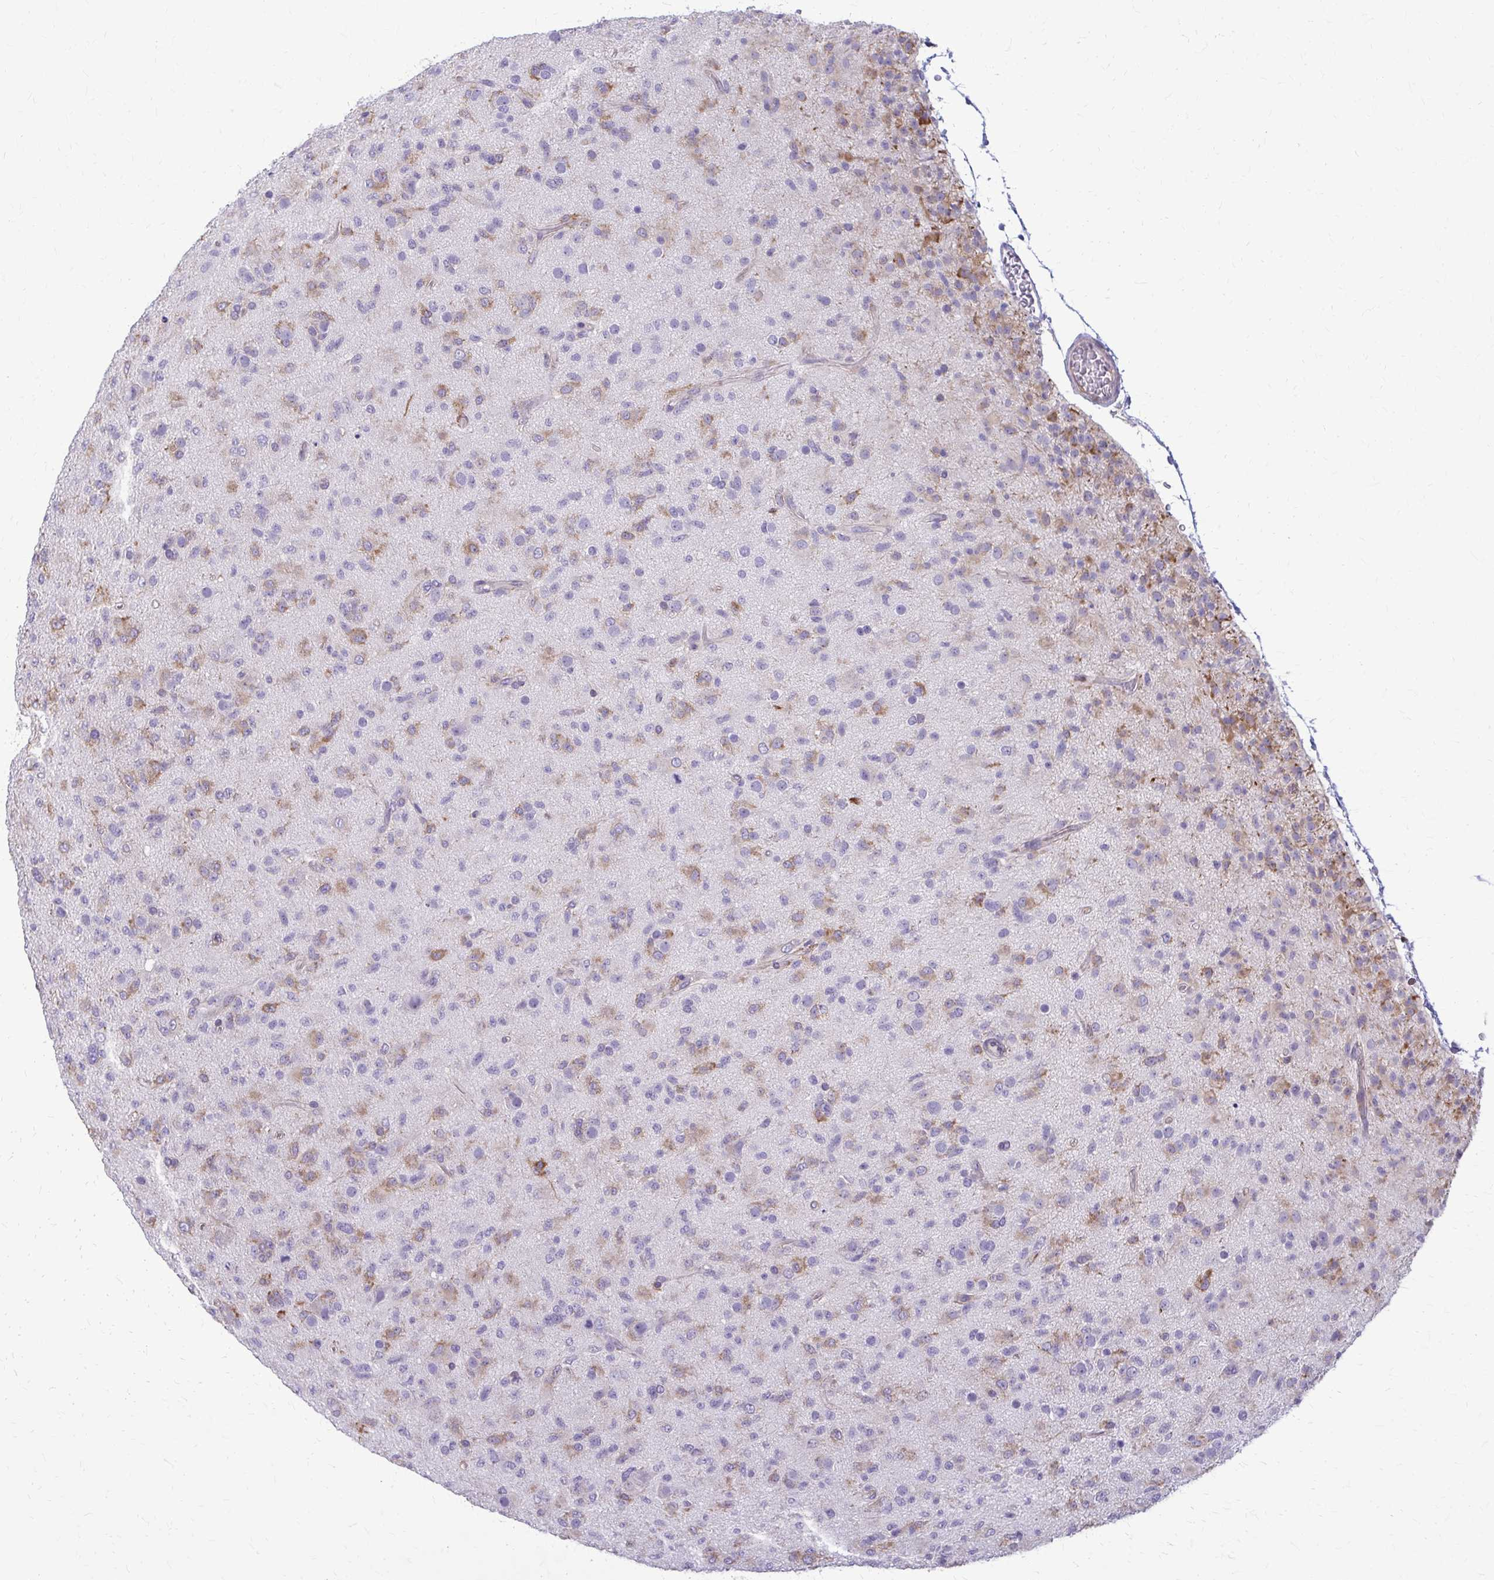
{"staining": {"intensity": "weak", "quantity": "25%-75%", "location": "cytoplasmic/membranous"}, "tissue": "glioma", "cell_type": "Tumor cells", "image_type": "cancer", "snomed": [{"axis": "morphology", "description": "Glioma, malignant, Low grade"}, {"axis": "topography", "description": "Brain"}], "caption": "Glioma tissue displays weak cytoplasmic/membranous staining in approximately 25%-75% of tumor cells, visualized by immunohistochemistry.", "gene": "DEPP1", "patient": {"sex": "male", "age": 65}}